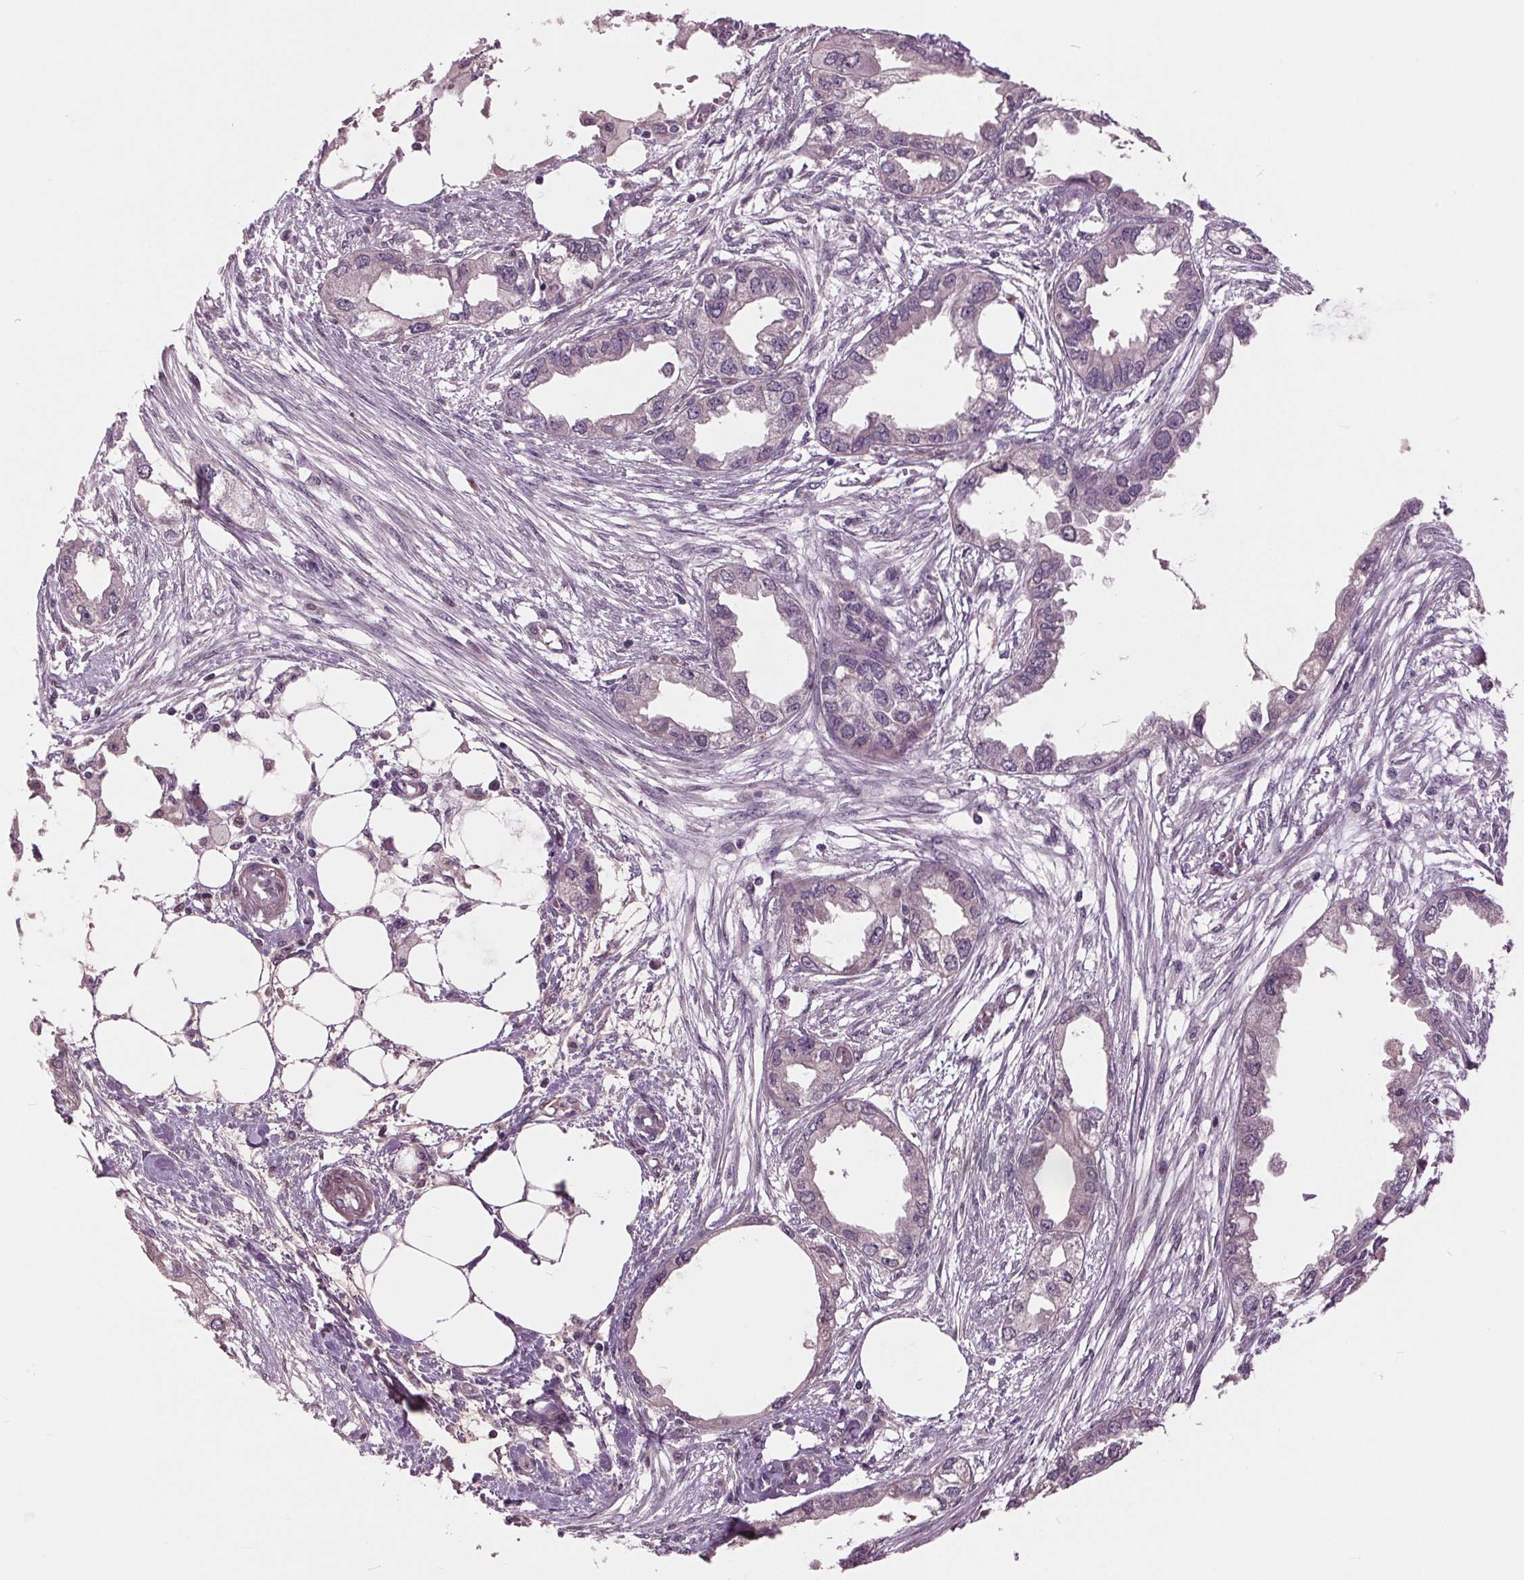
{"staining": {"intensity": "negative", "quantity": "none", "location": "none"}, "tissue": "endometrial cancer", "cell_type": "Tumor cells", "image_type": "cancer", "snomed": [{"axis": "morphology", "description": "Adenocarcinoma, NOS"}, {"axis": "morphology", "description": "Adenocarcinoma, metastatic, NOS"}, {"axis": "topography", "description": "Adipose tissue"}, {"axis": "topography", "description": "Endometrium"}], "caption": "DAB immunohistochemical staining of endometrial cancer (metastatic adenocarcinoma) exhibits no significant staining in tumor cells. (DAB (3,3'-diaminobenzidine) IHC, high magnification).", "gene": "MAPK8", "patient": {"sex": "female", "age": 67}}